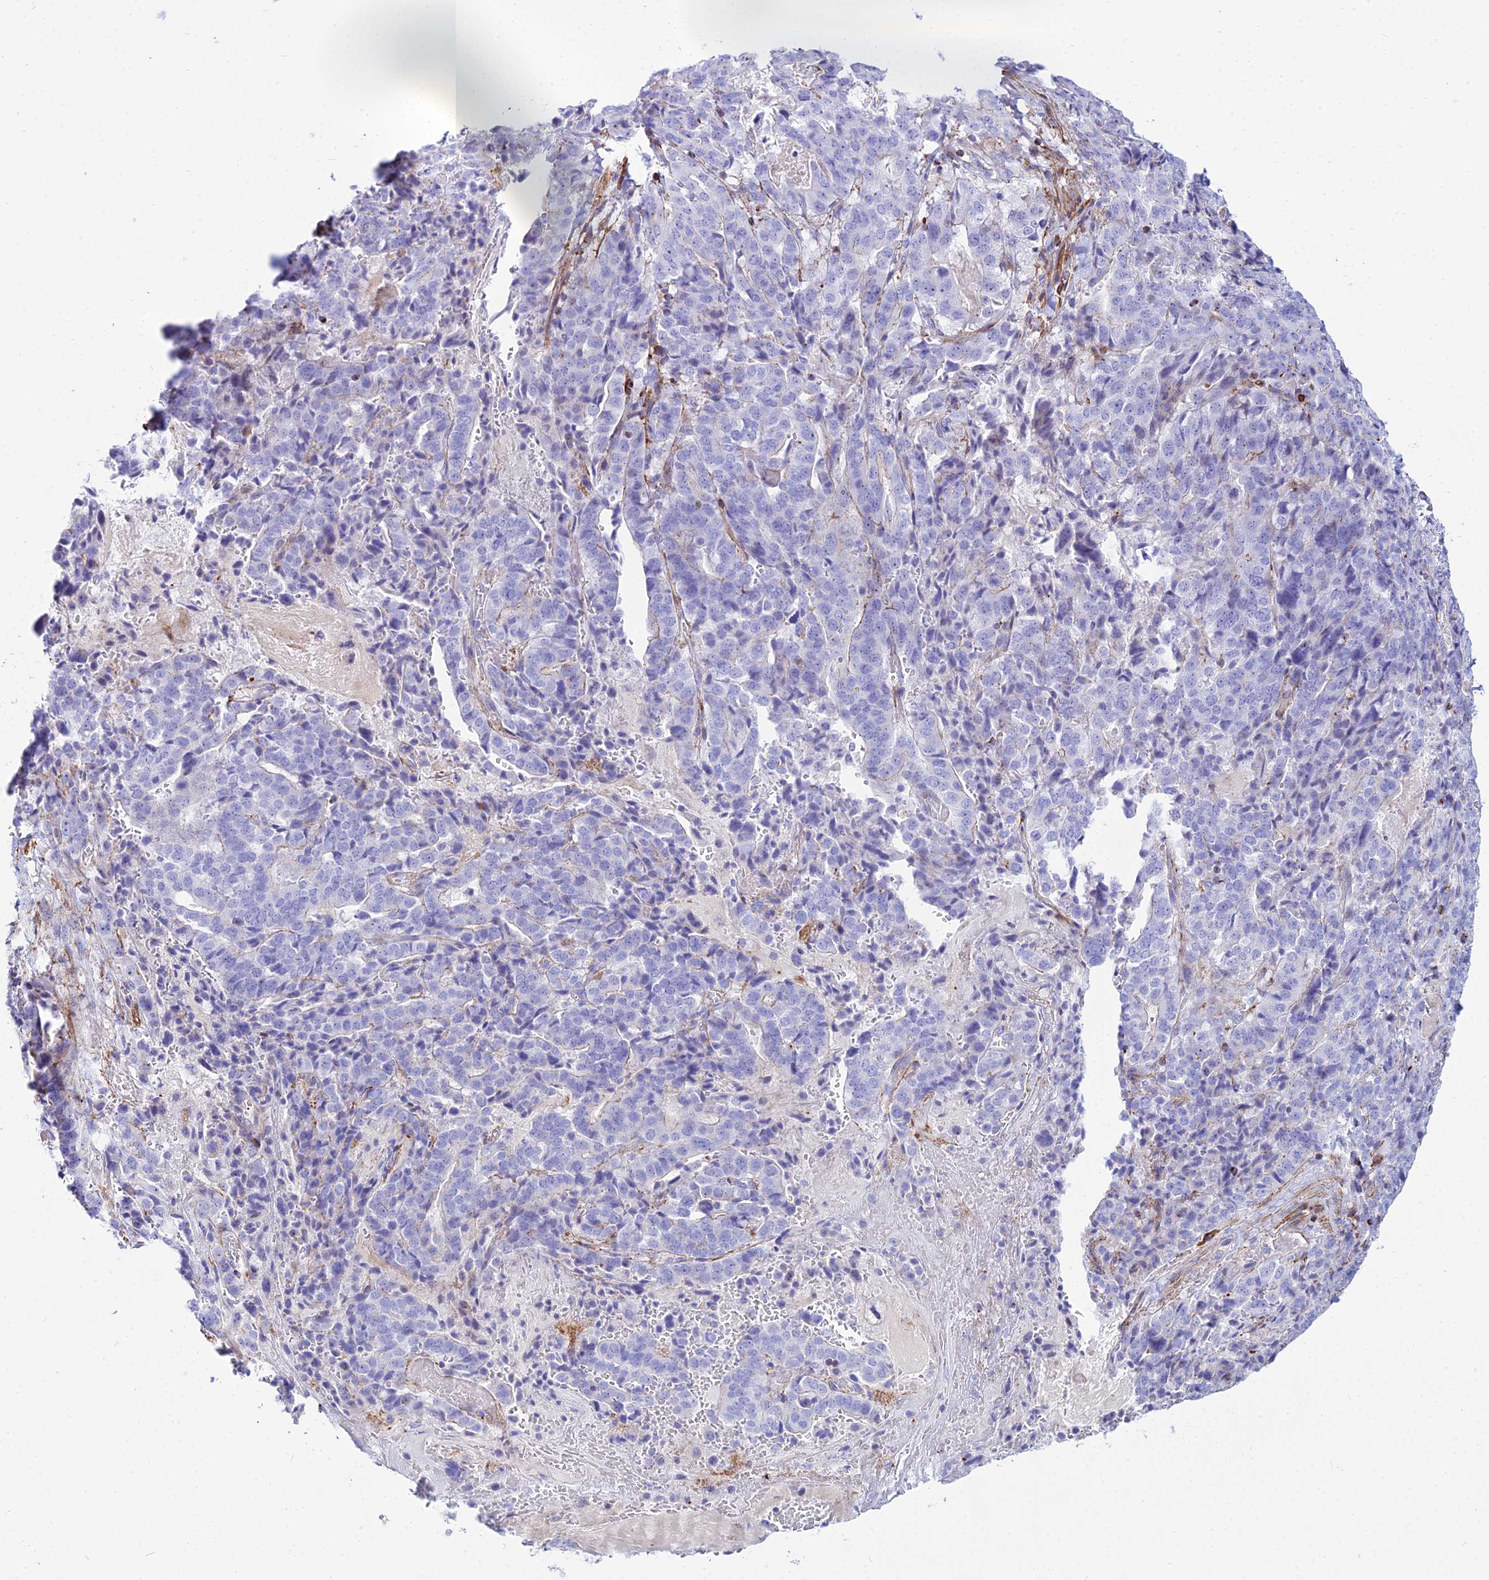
{"staining": {"intensity": "negative", "quantity": "none", "location": "none"}, "tissue": "stomach cancer", "cell_type": "Tumor cells", "image_type": "cancer", "snomed": [{"axis": "morphology", "description": "Adenocarcinoma, NOS"}, {"axis": "topography", "description": "Stomach"}], "caption": "Immunohistochemistry photomicrograph of stomach cancer (adenocarcinoma) stained for a protein (brown), which reveals no positivity in tumor cells.", "gene": "DLX1", "patient": {"sex": "male", "age": 48}}